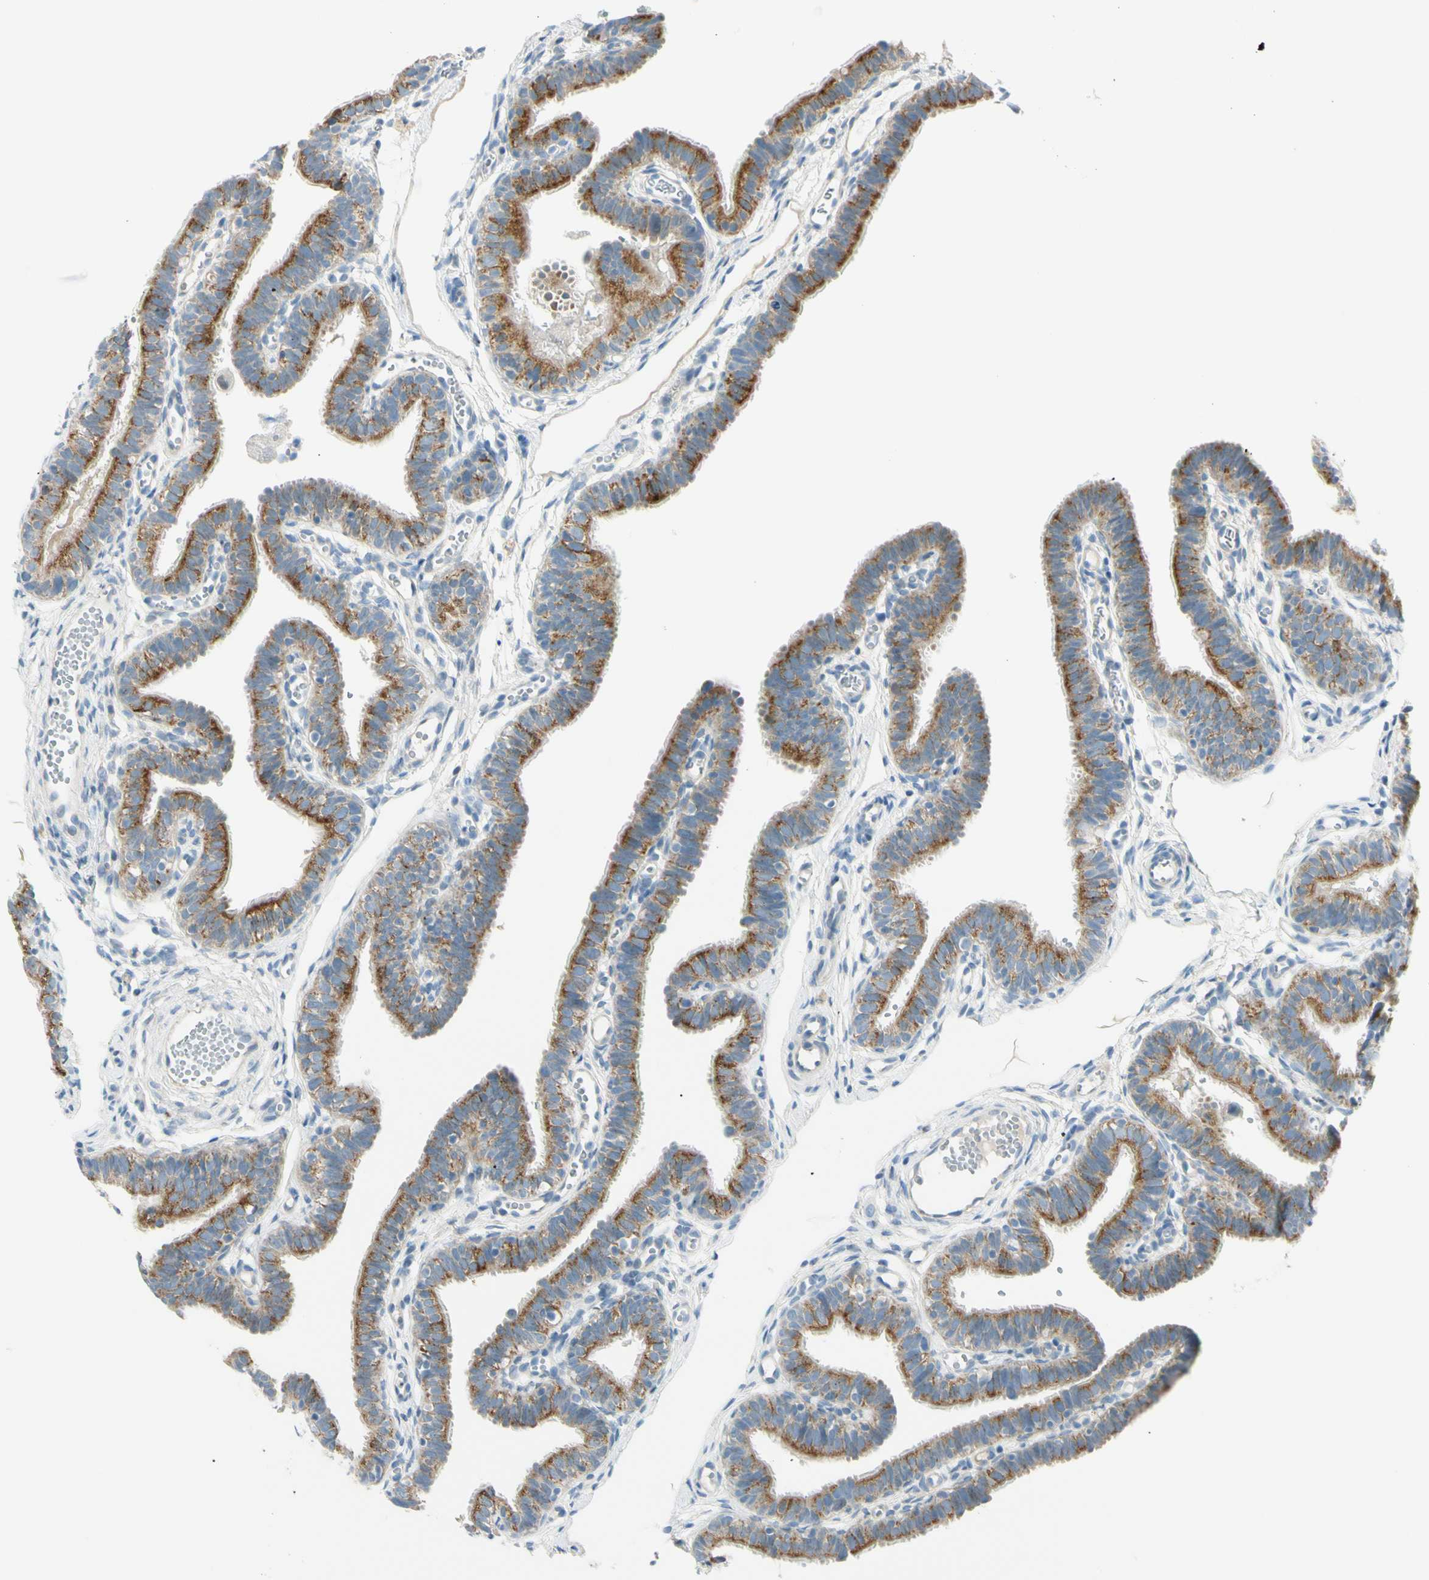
{"staining": {"intensity": "strong", "quantity": "25%-75%", "location": "cytoplasmic/membranous"}, "tissue": "fallopian tube", "cell_type": "Glandular cells", "image_type": "normal", "snomed": [{"axis": "morphology", "description": "Normal tissue, NOS"}, {"axis": "topography", "description": "Fallopian tube"}, {"axis": "topography", "description": "Placenta"}], "caption": "The micrograph reveals staining of normal fallopian tube, revealing strong cytoplasmic/membranous protein expression (brown color) within glandular cells. Using DAB (brown) and hematoxylin (blue) stains, captured at high magnification using brightfield microscopy.", "gene": "GALNT5", "patient": {"sex": "female", "age": 34}}